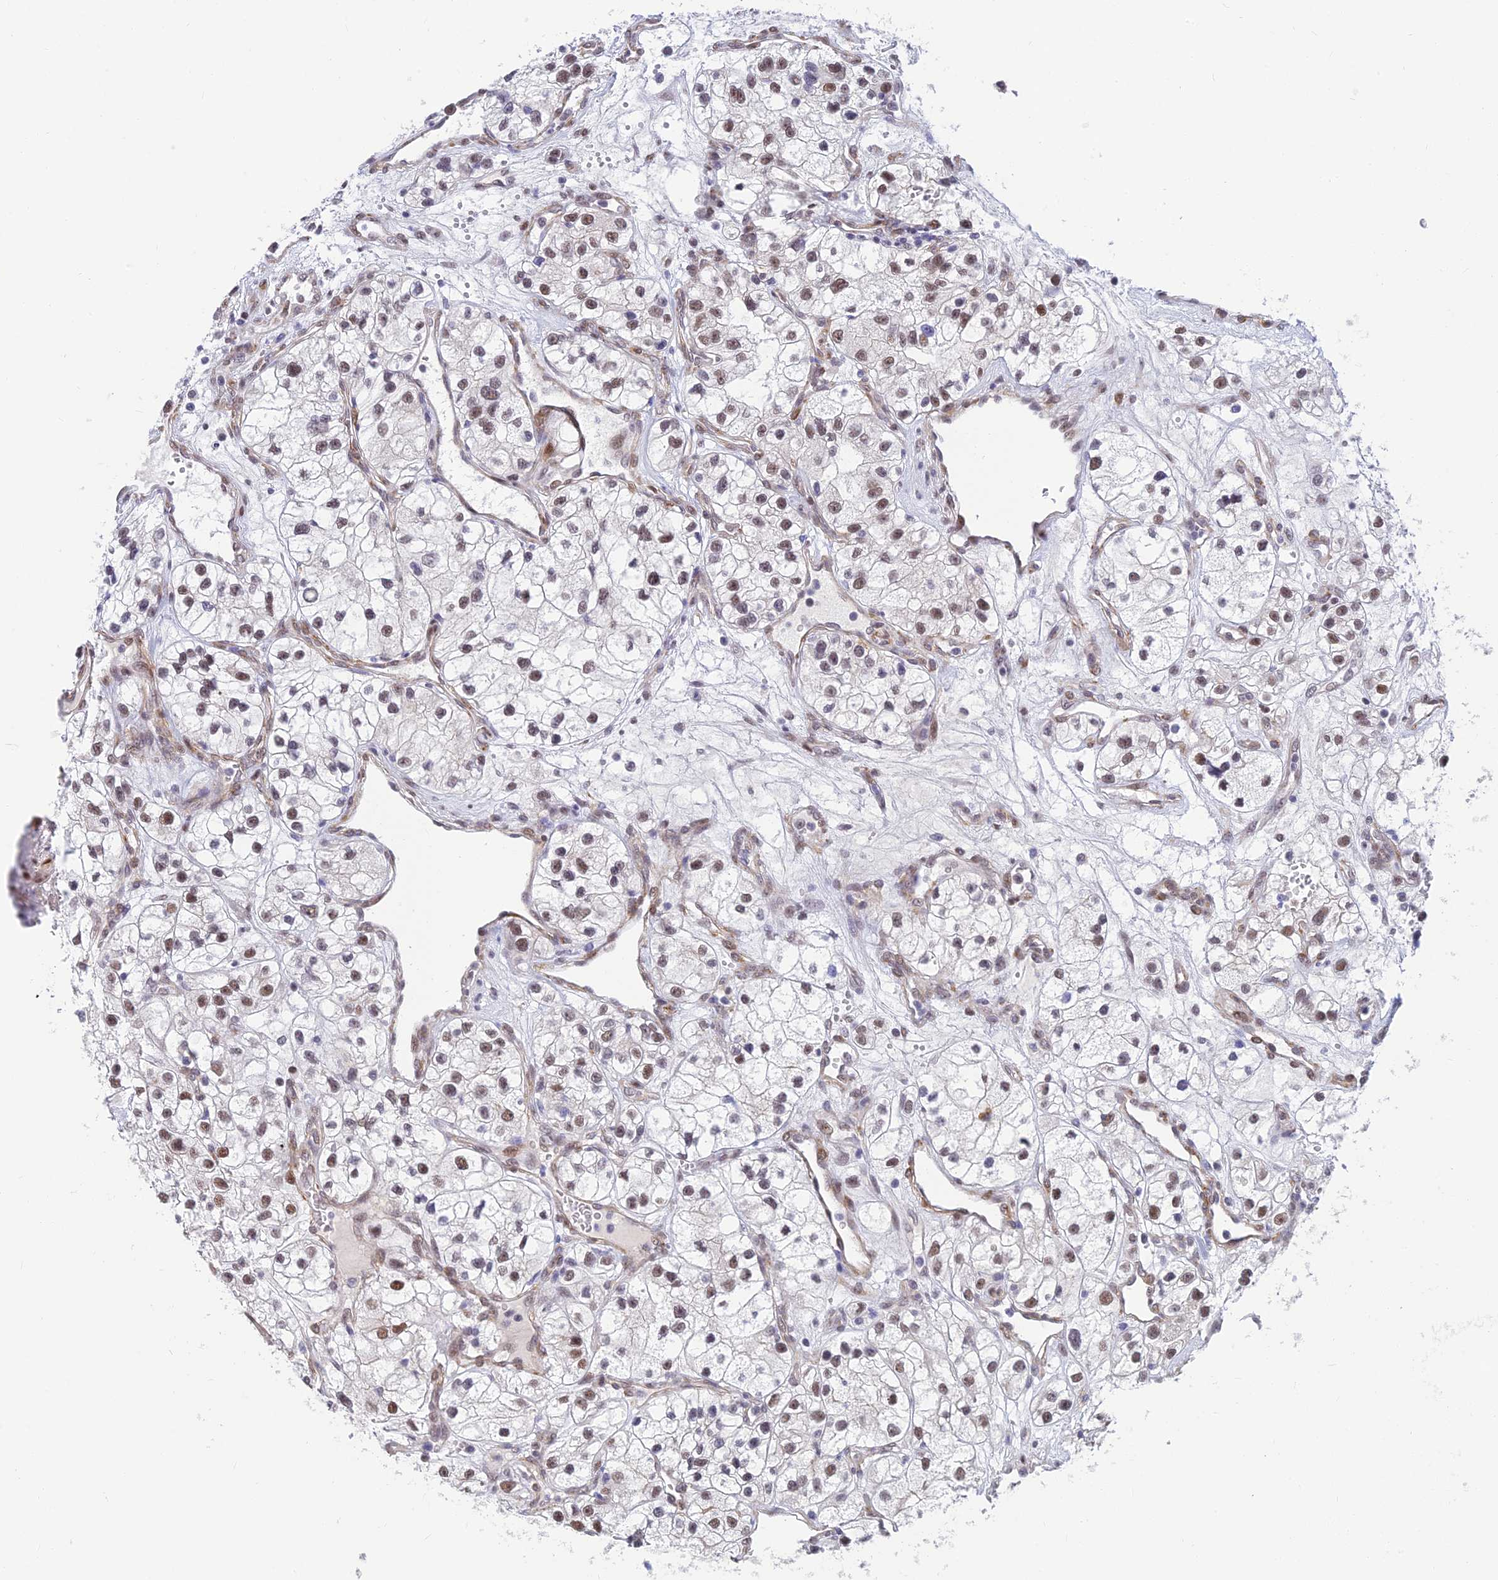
{"staining": {"intensity": "weak", "quantity": "25%-75%", "location": "nuclear"}, "tissue": "renal cancer", "cell_type": "Tumor cells", "image_type": "cancer", "snomed": [{"axis": "morphology", "description": "Adenocarcinoma, NOS"}, {"axis": "topography", "description": "Kidney"}], "caption": "Immunohistochemical staining of renal adenocarcinoma demonstrates low levels of weak nuclear protein staining in approximately 25%-75% of tumor cells.", "gene": "CLK4", "patient": {"sex": "female", "age": 57}}